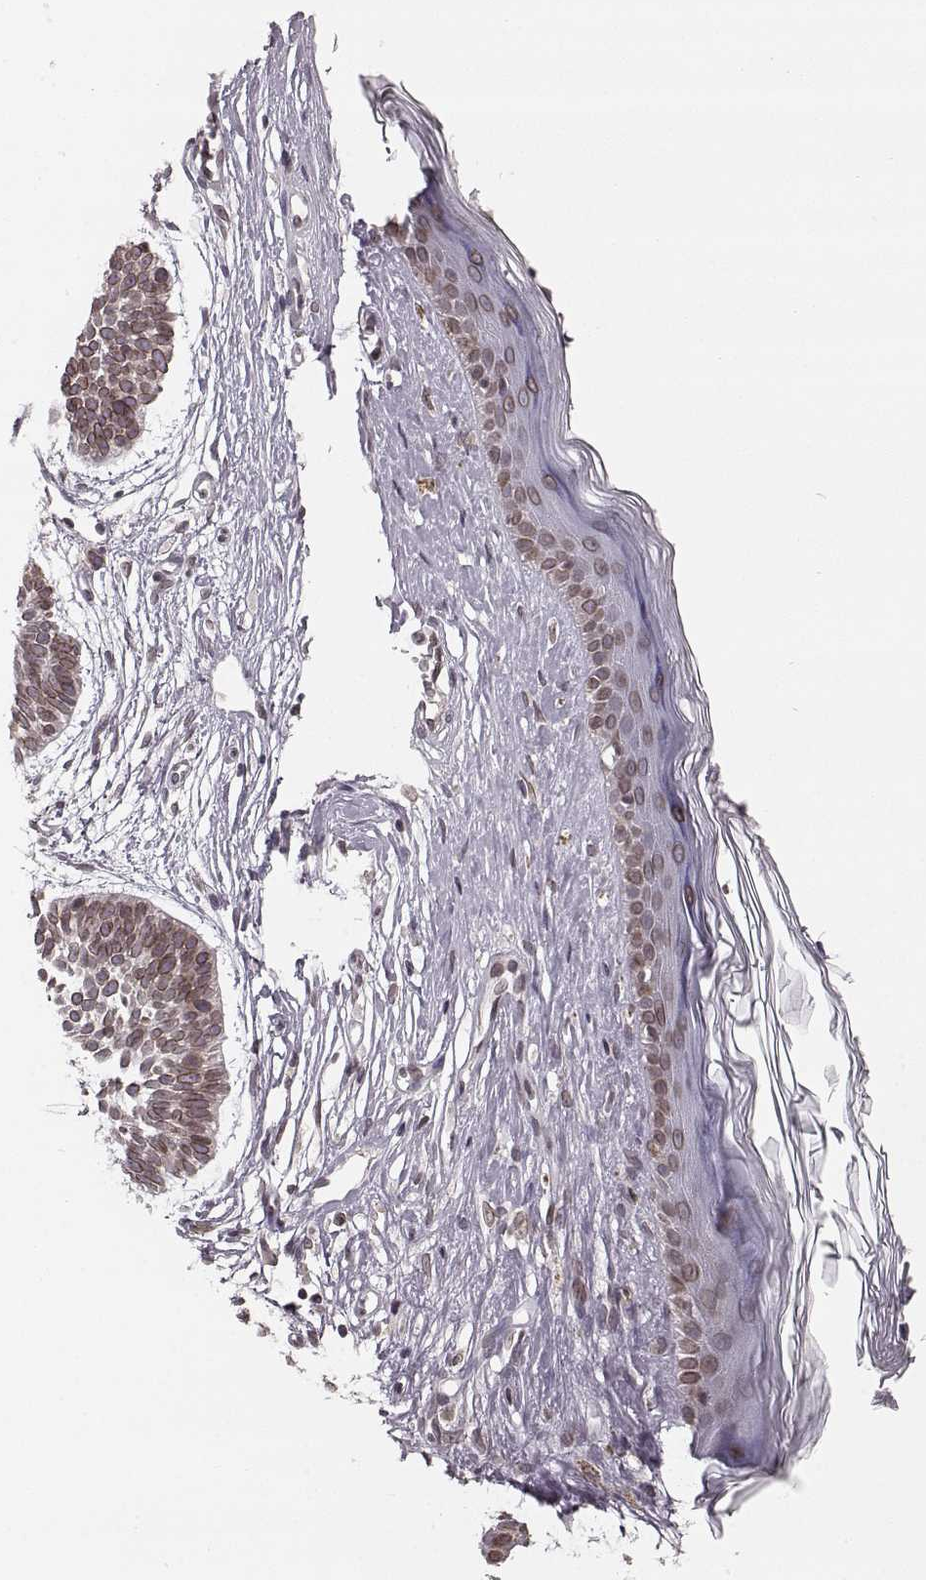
{"staining": {"intensity": "moderate", "quantity": "25%-75%", "location": "cytoplasmic/membranous,nuclear"}, "tissue": "skin cancer", "cell_type": "Tumor cells", "image_type": "cancer", "snomed": [{"axis": "morphology", "description": "Basal cell carcinoma"}, {"axis": "topography", "description": "Skin"}], "caption": "Approximately 25%-75% of tumor cells in basal cell carcinoma (skin) reveal moderate cytoplasmic/membranous and nuclear protein staining as visualized by brown immunohistochemical staining.", "gene": "DCAF12", "patient": {"sex": "male", "age": 85}}